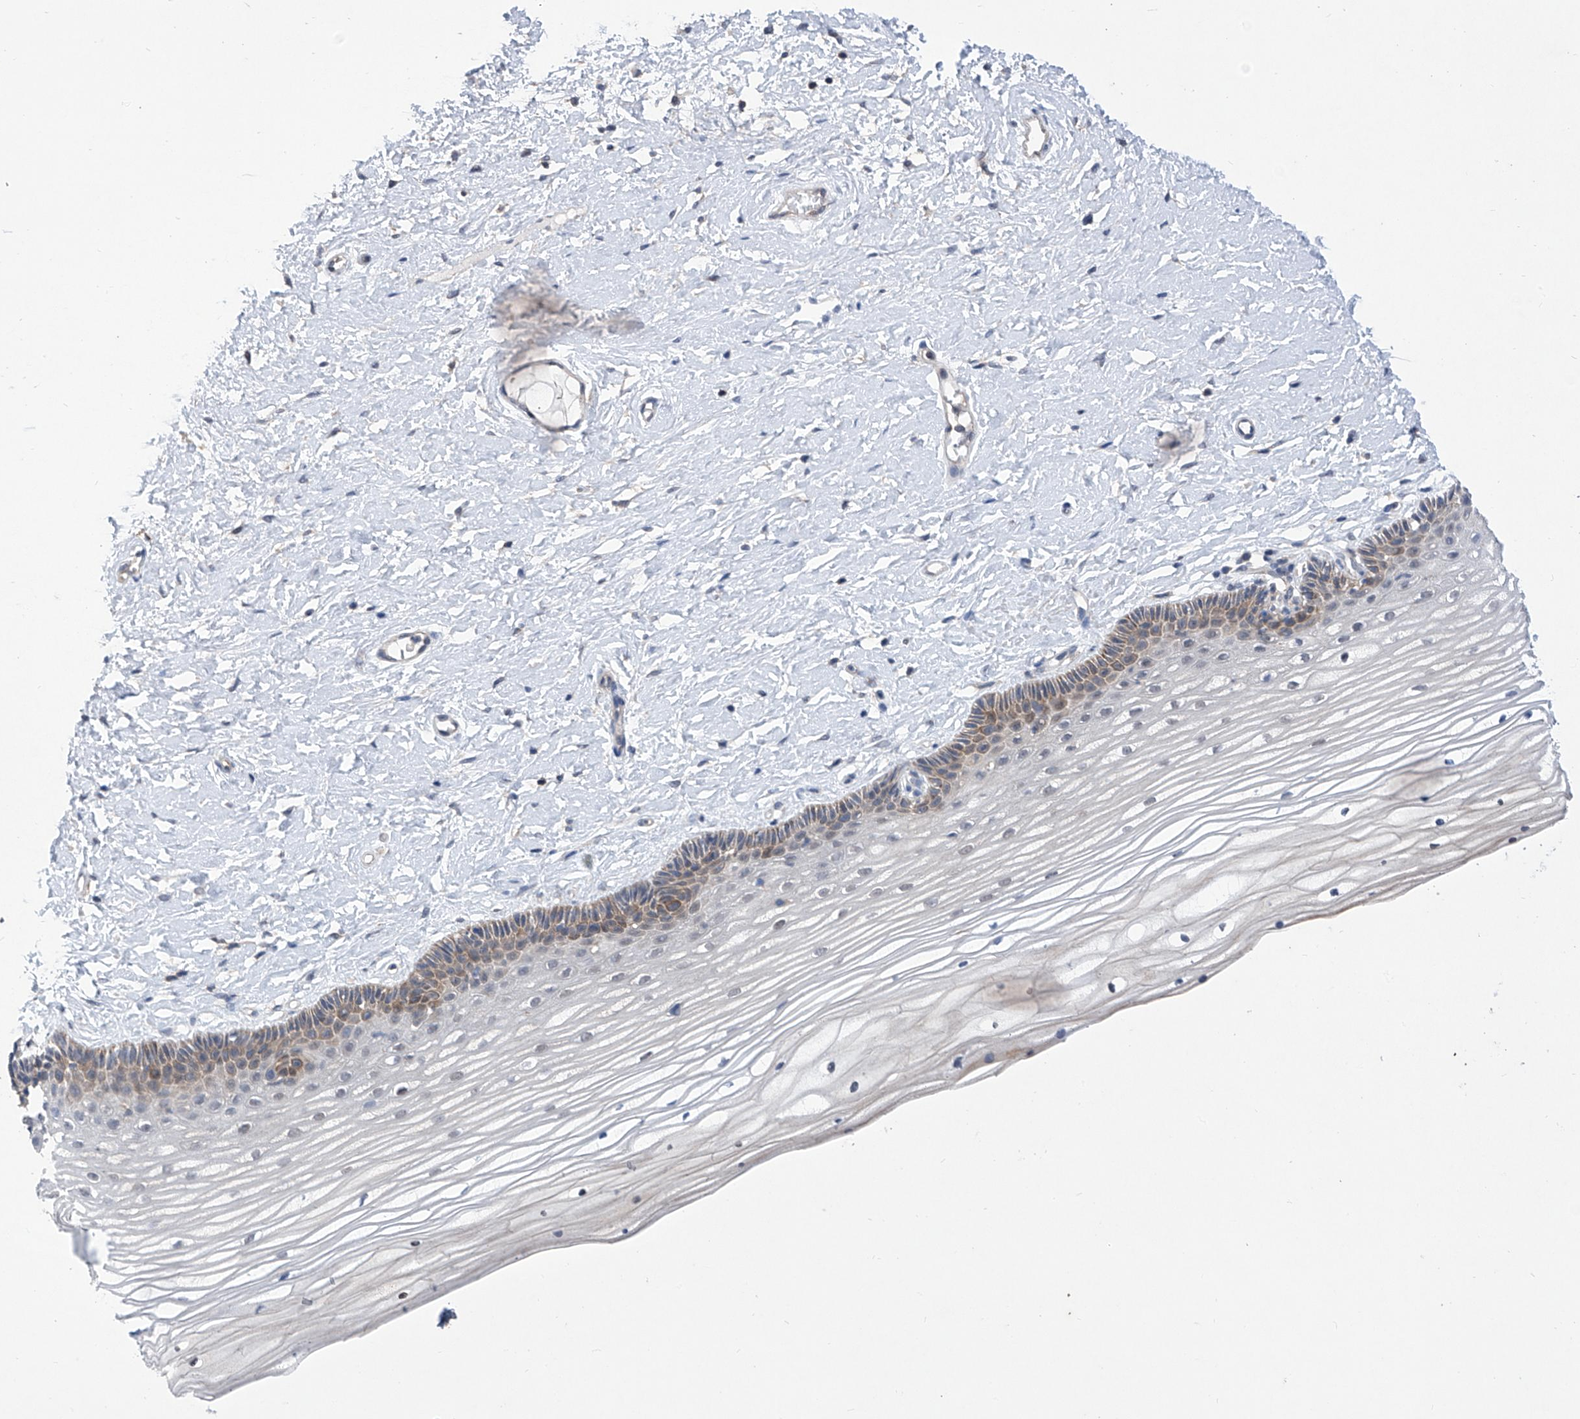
{"staining": {"intensity": "moderate", "quantity": "<25%", "location": "cytoplasmic/membranous"}, "tissue": "vagina", "cell_type": "Squamous epithelial cells", "image_type": "normal", "snomed": [{"axis": "morphology", "description": "Normal tissue, NOS"}, {"axis": "topography", "description": "Vagina"}, {"axis": "topography", "description": "Cervix"}], "caption": "A brown stain shows moderate cytoplasmic/membranous staining of a protein in squamous epithelial cells of unremarkable human vagina.", "gene": "KIFC2", "patient": {"sex": "female", "age": 40}}